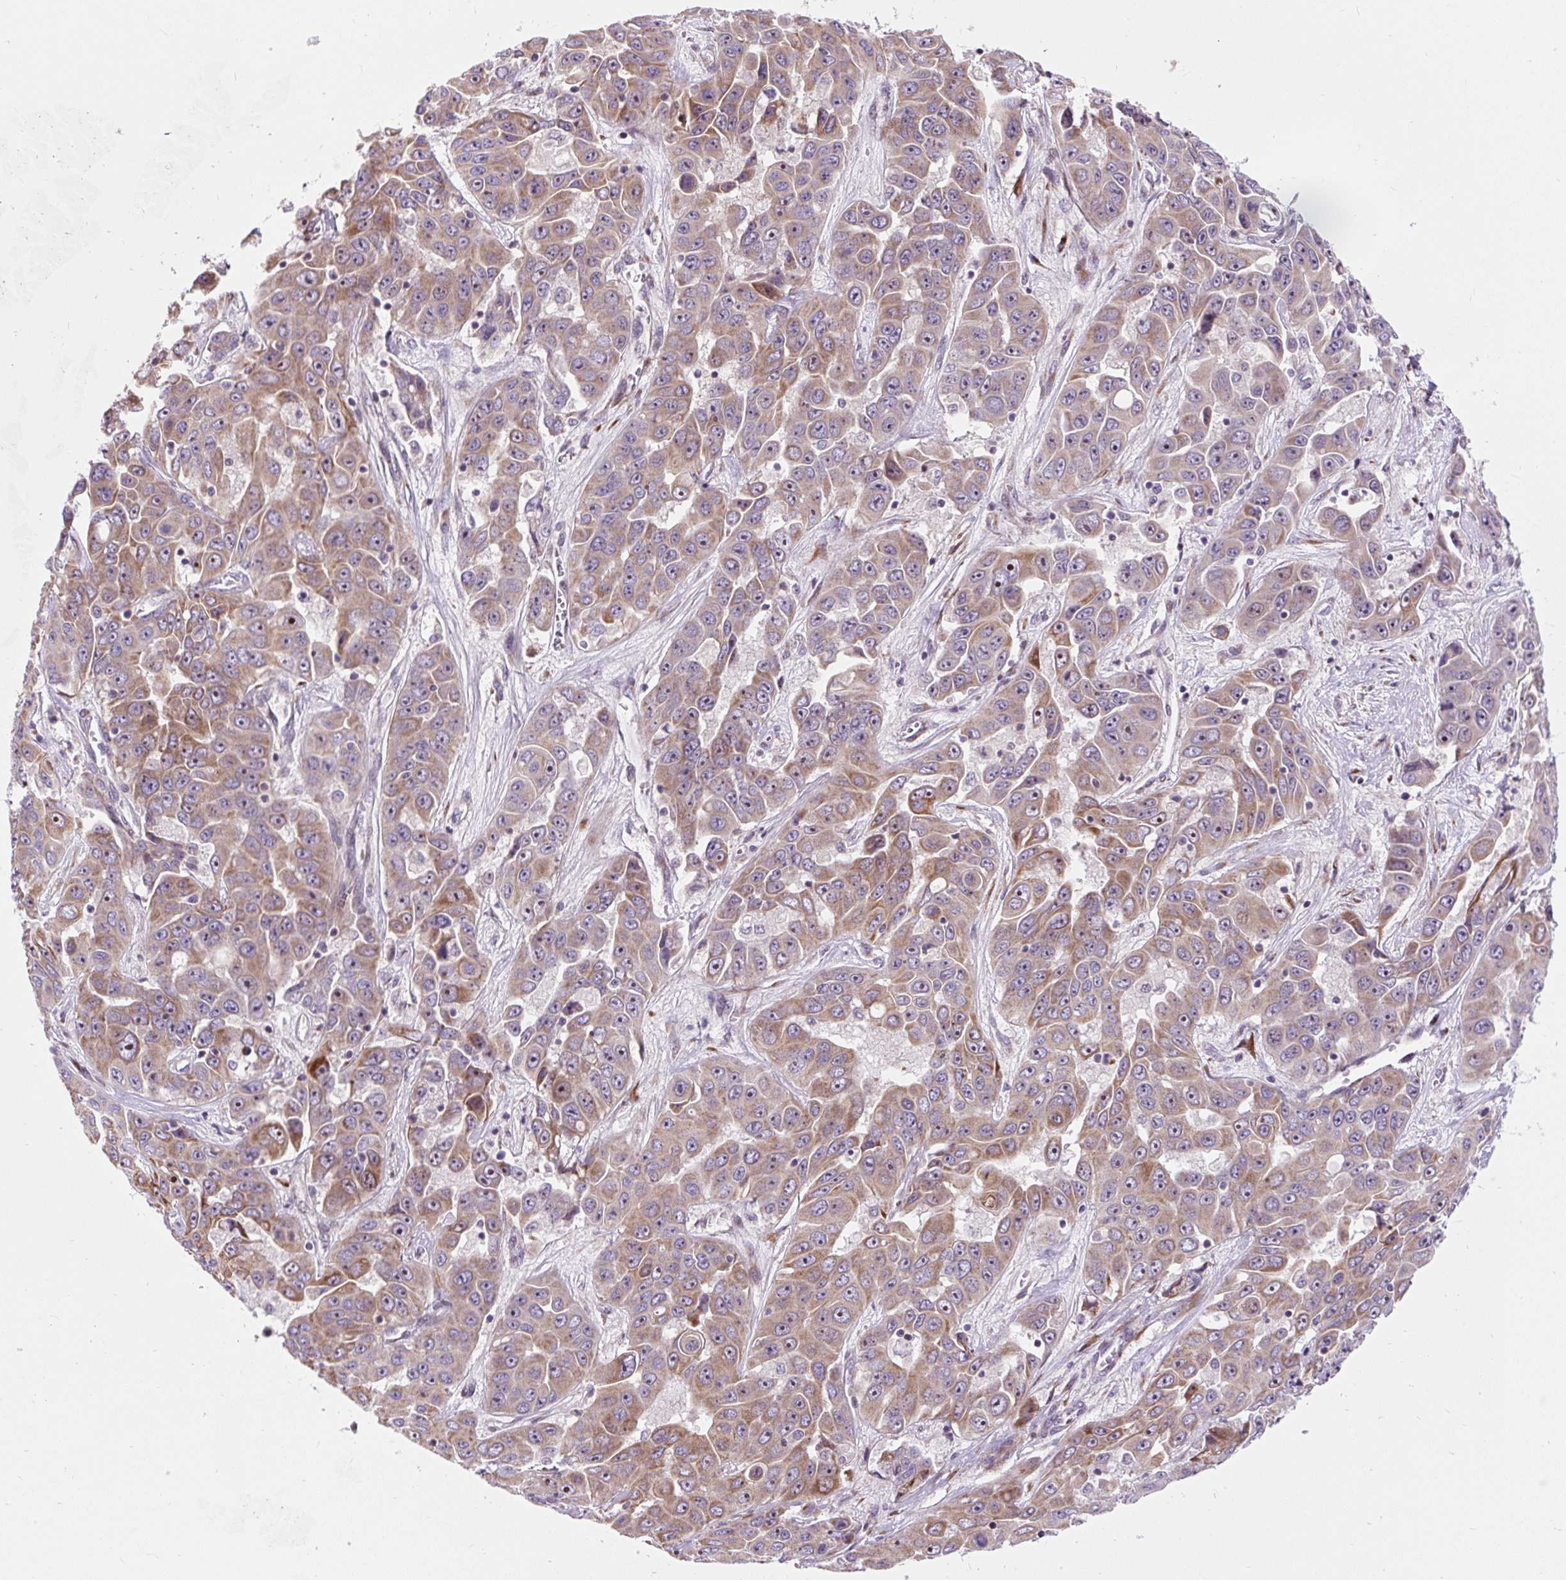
{"staining": {"intensity": "moderate", "quantity": "25%-75%", "location": "cytoplasmic/membranous"}, "tissue": "liver cancer", "cell_type": "Tumor cells", "image_type": "cancer", "snomed": [{"axis": "morphology", "description": "Cholangiocarcinoma"}, {"axis": "topography", "description": "Liver"}], "caption": "Liver cholangiocarcinoma was stained to show a protein in brown. There is medium levels of moderate cytoplasmic/membranous expression in approximately 25%-75% of tumor cells. (DAB IHC with brightfield microscopy, high magnification).", "gene": "CISD3", "patient": {"sex": "female", "age": 52}}